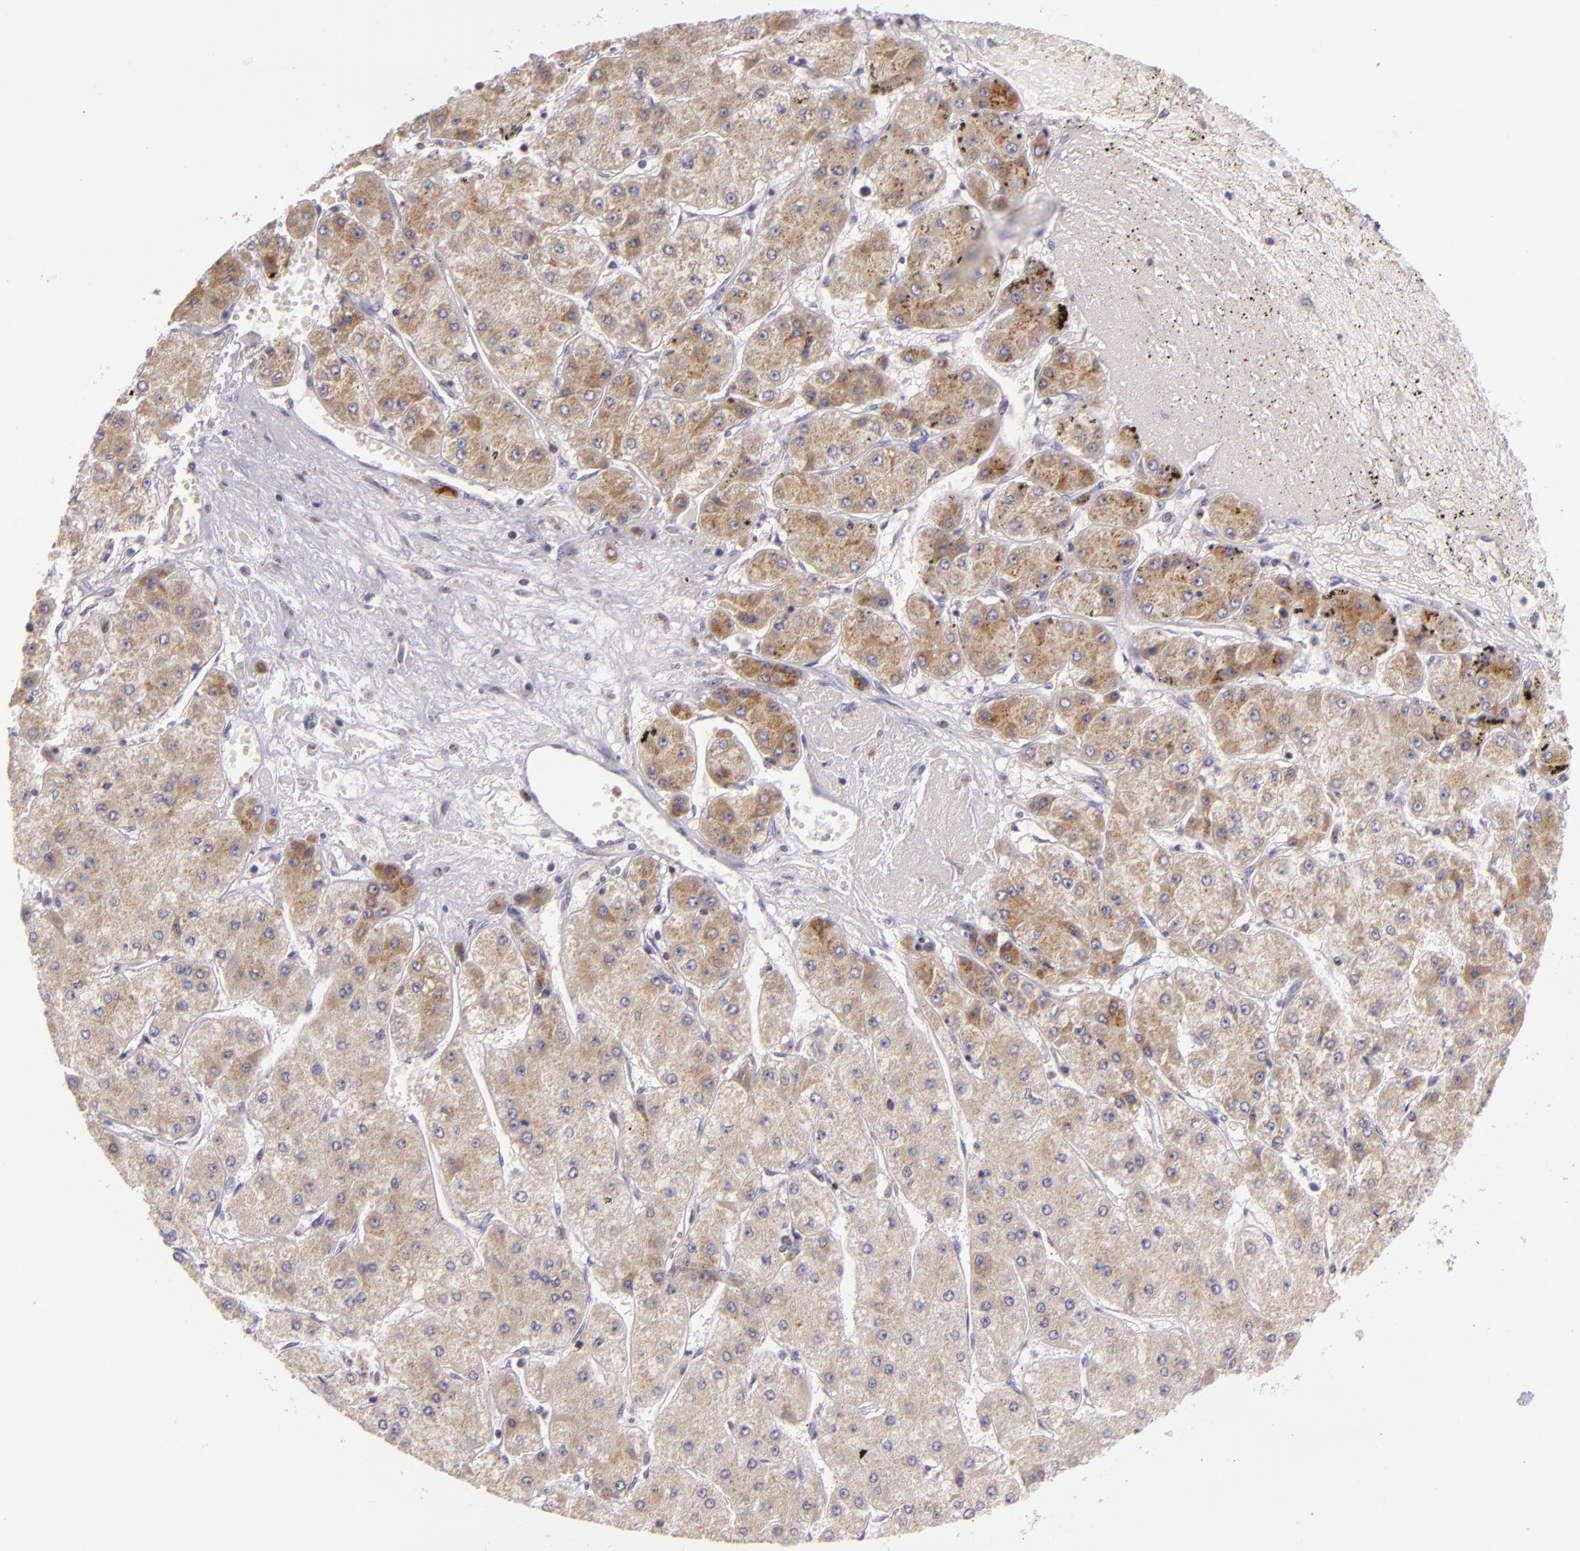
{"staining": {"intensity": "weak", "quantity": ">75%", "location": "cytoplasmic/membranous"}, "tissue": "liver cancer", "cell_type": "Tumor cells", "image_type": "cancer", "snomed": [{"axis": "morphology", "description": "Carcinoma, Hepatocellular, NOS"}, {"axis": "topography", "description": "Liver"}], "caption": "There is low levels of weak cytoplasmic/membranous staining in tumor cells of liver hepatocellular carcinoma, as demonstrated by immunohistochemical staining (brown color).", "gene": "CILK1", "patient": {"sex": "female", "age": 52}}